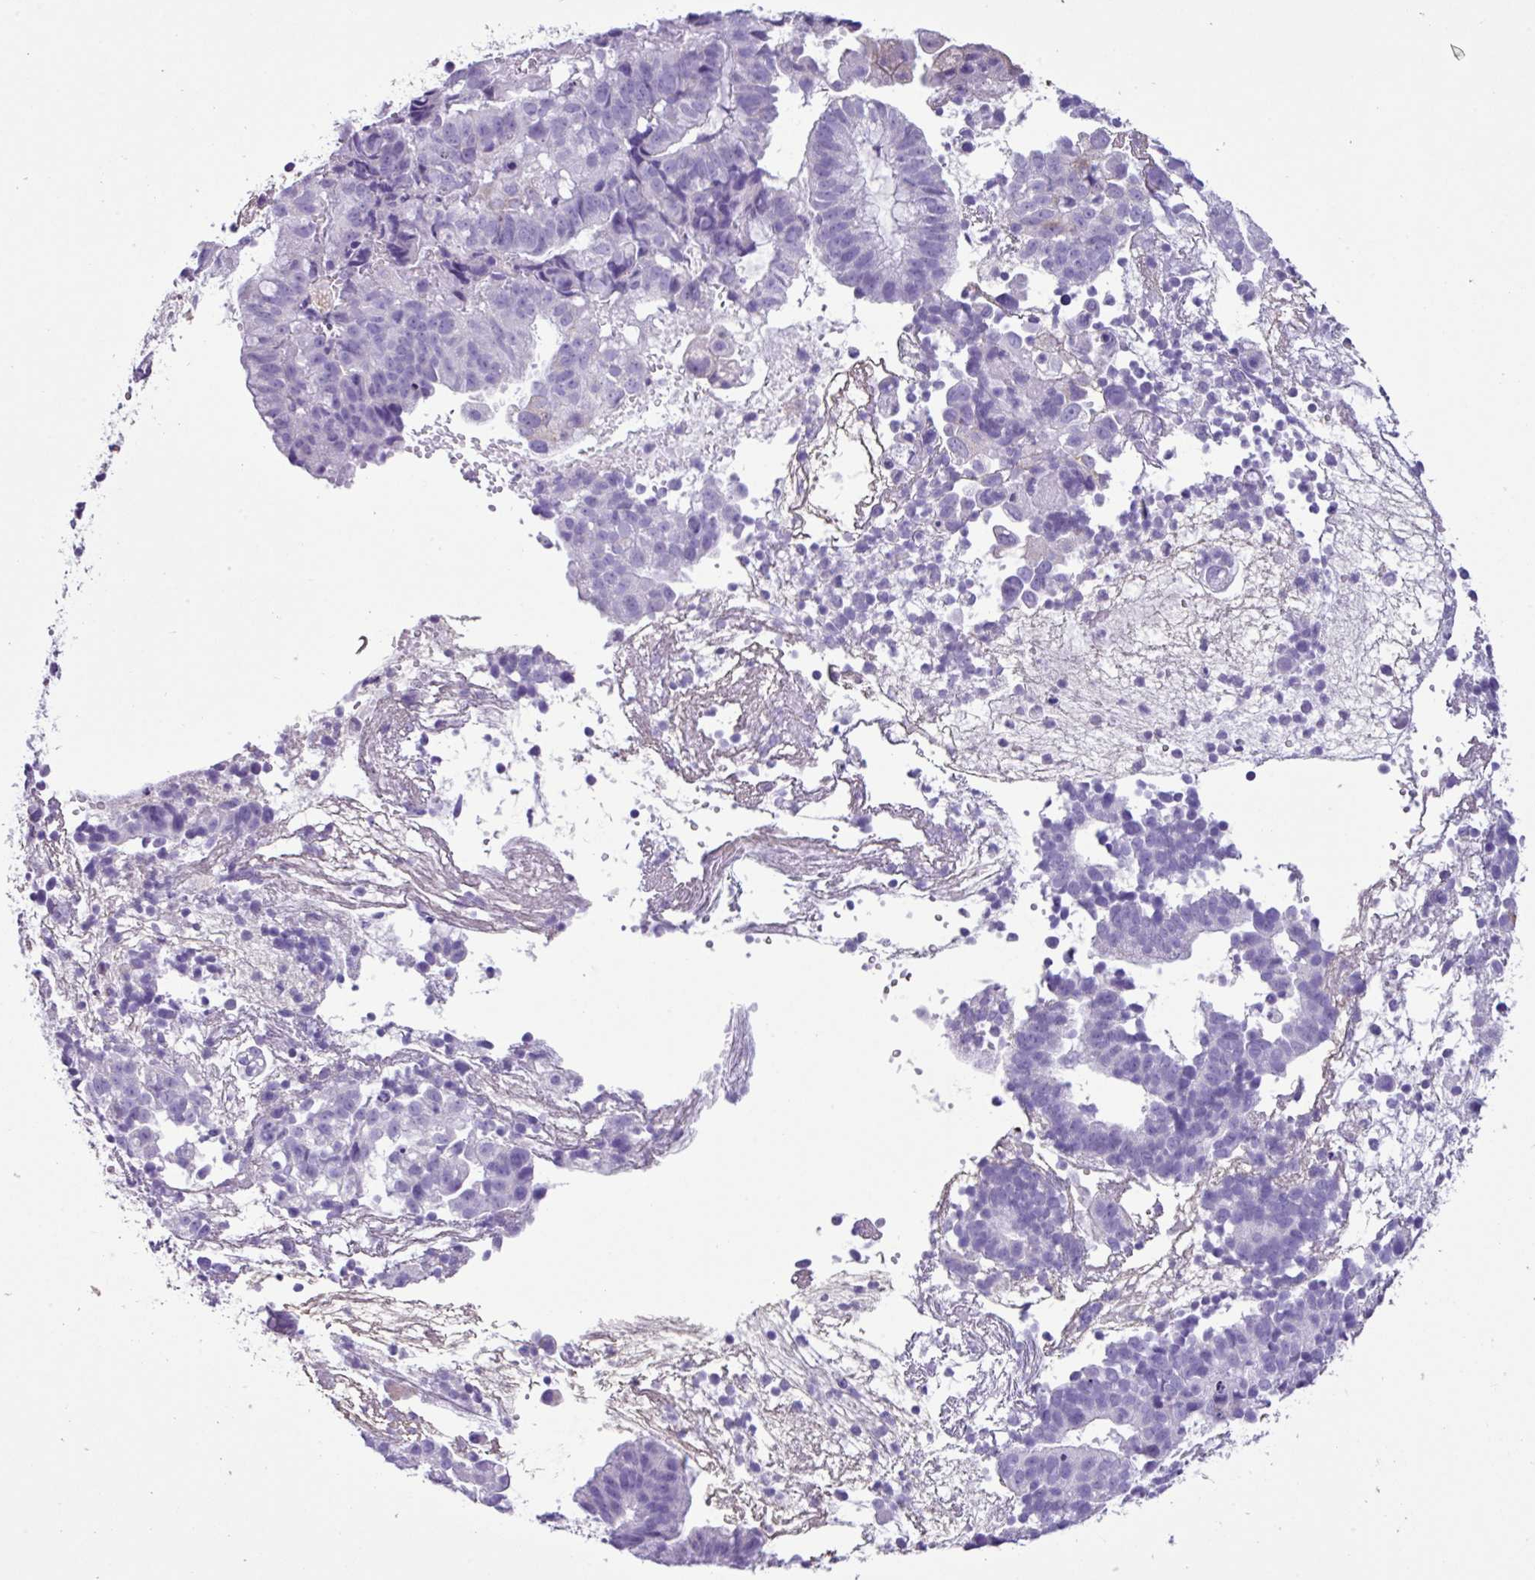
{"staining": {"intensity": "negative", "quantity": "none", "location": "none"}, "tissue": "endometrial cancer", "cell_type": "Tumor cells", "image_type": "cancer", "snomed": [{"axis": "morphology", "description": "Adenocarcinoma, NOS"}, {"axis": "topography", "description": "Endometrium"}], "caption": "Immunohistochemical staining of human endometrial cancer reveals no significant staining in tumor cells.", "gene": "AGO3", "patient": {"sex": "female", "age": 76}}